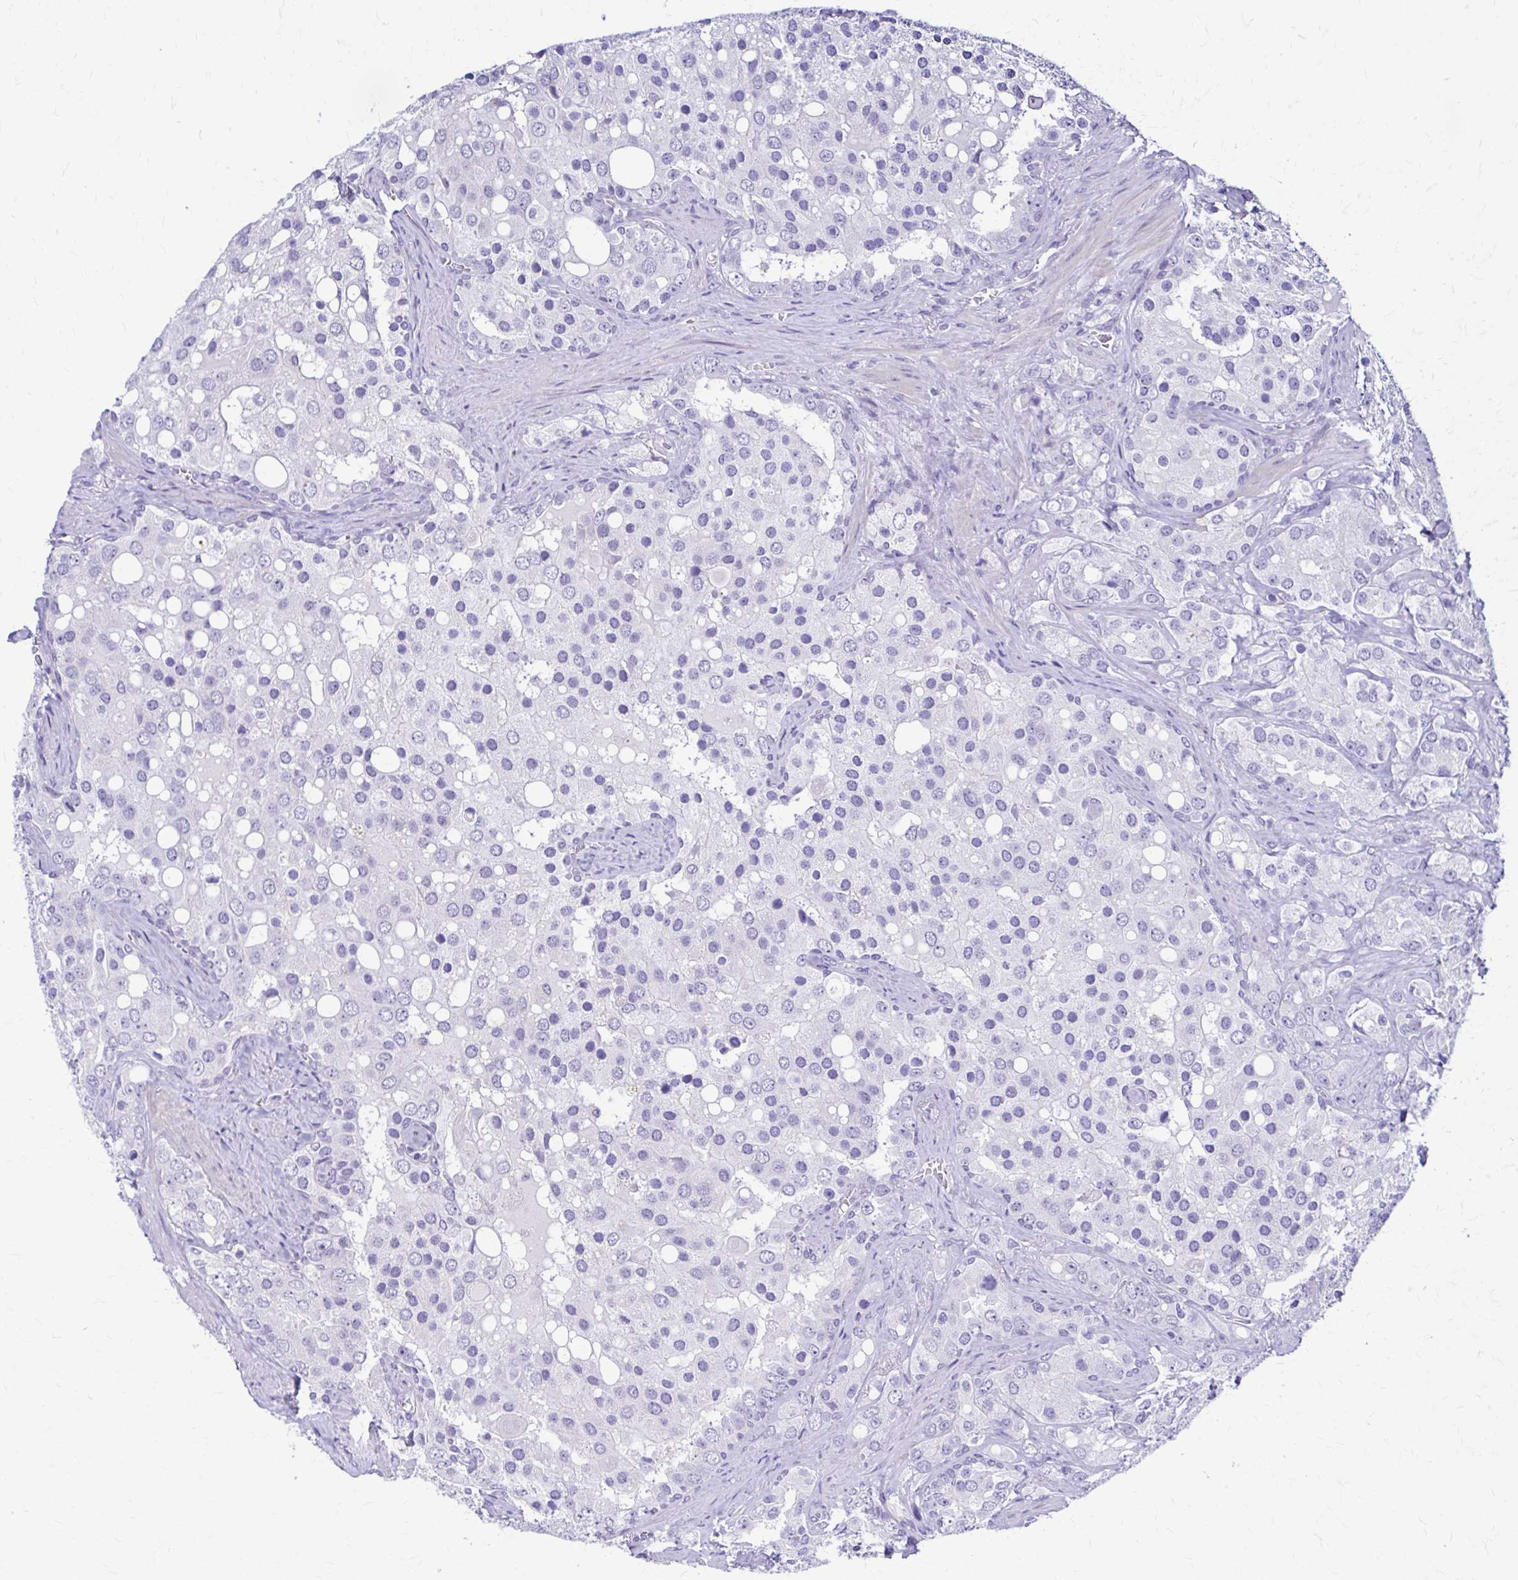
{"staining": {"intensity": "negative", "quantity": "none", "location": "none"}, "tissue": "prostate cancer", "cell_type": "Tumor cells", "image_type": "cancer", "snomed": [{"axis": "morphology", "description": "Adenocarcinoma, High grade"}, {"axis": "topography", "description": "Prostate"}], "caption": "This photomicrograph is of adenocarcinoma (high-grade) (prostate) stained with IHC to label a protein in brown with the nuclei are counter-stained blue. There is no expression in tumor cells.", "gene": "RHOBTB2", "patient": {"sex": "male", "age": 67}}